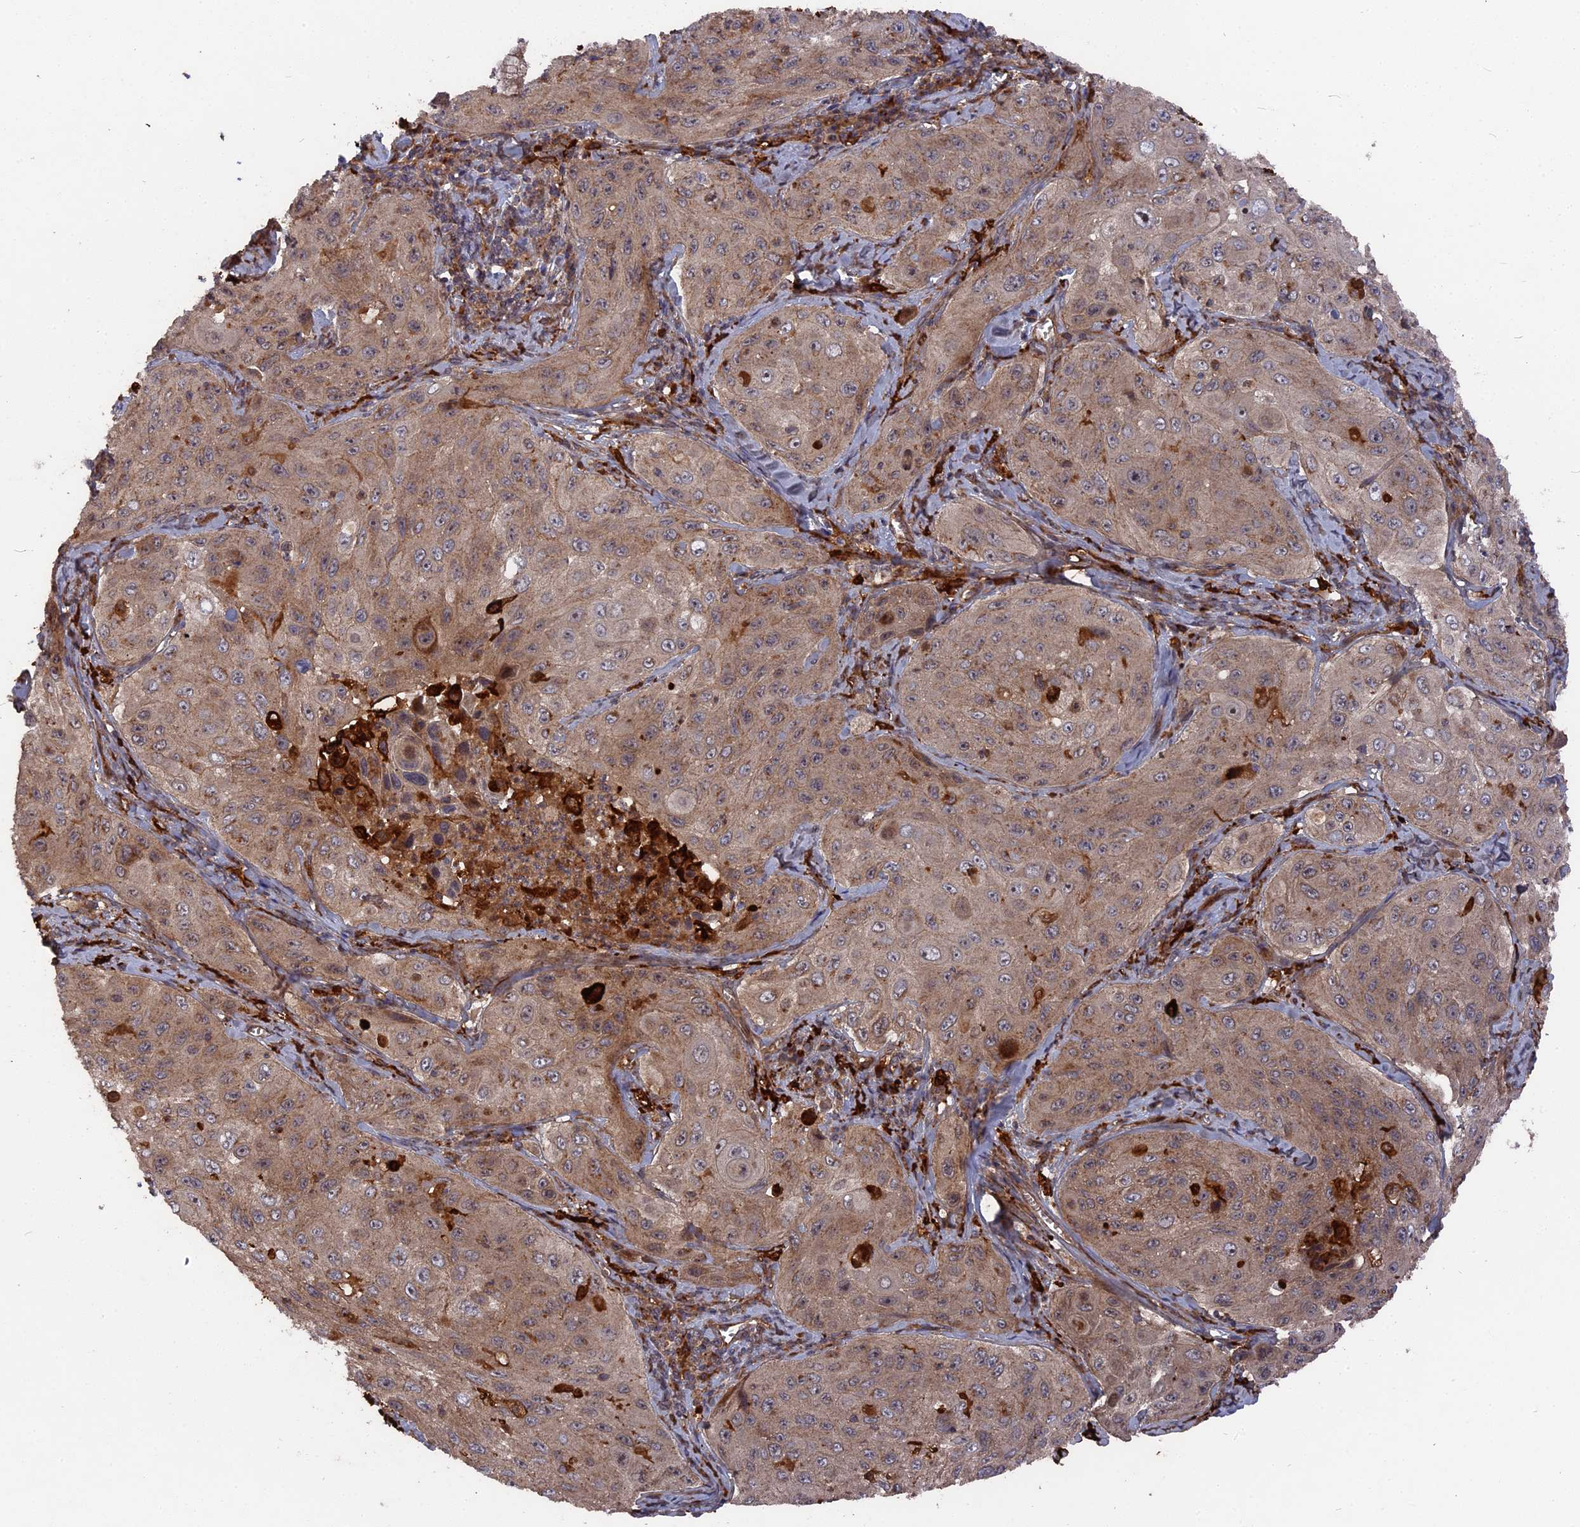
{"staining": {"intensity": "moderate", "quantity": ">75%", "location": "cytoplasmic/membranous"}, "tissue": "cervical cancer", "cell_type": "Tumor cells", "image_type": "cancer", "snomed": [{"axis": "morphology", "description": "Squamous cell carcinoma, NOS"}, {"axis": "topography", "description": "Cervix"}], "caption": "This is a histology image of IHC staining of cervical squamous cell carcinoma, which shows moderate positivity in the cytoplasmic/membranous of tumor cells.", "gene": "DEF8", "patient": {"sex": "female", "age": 42}}